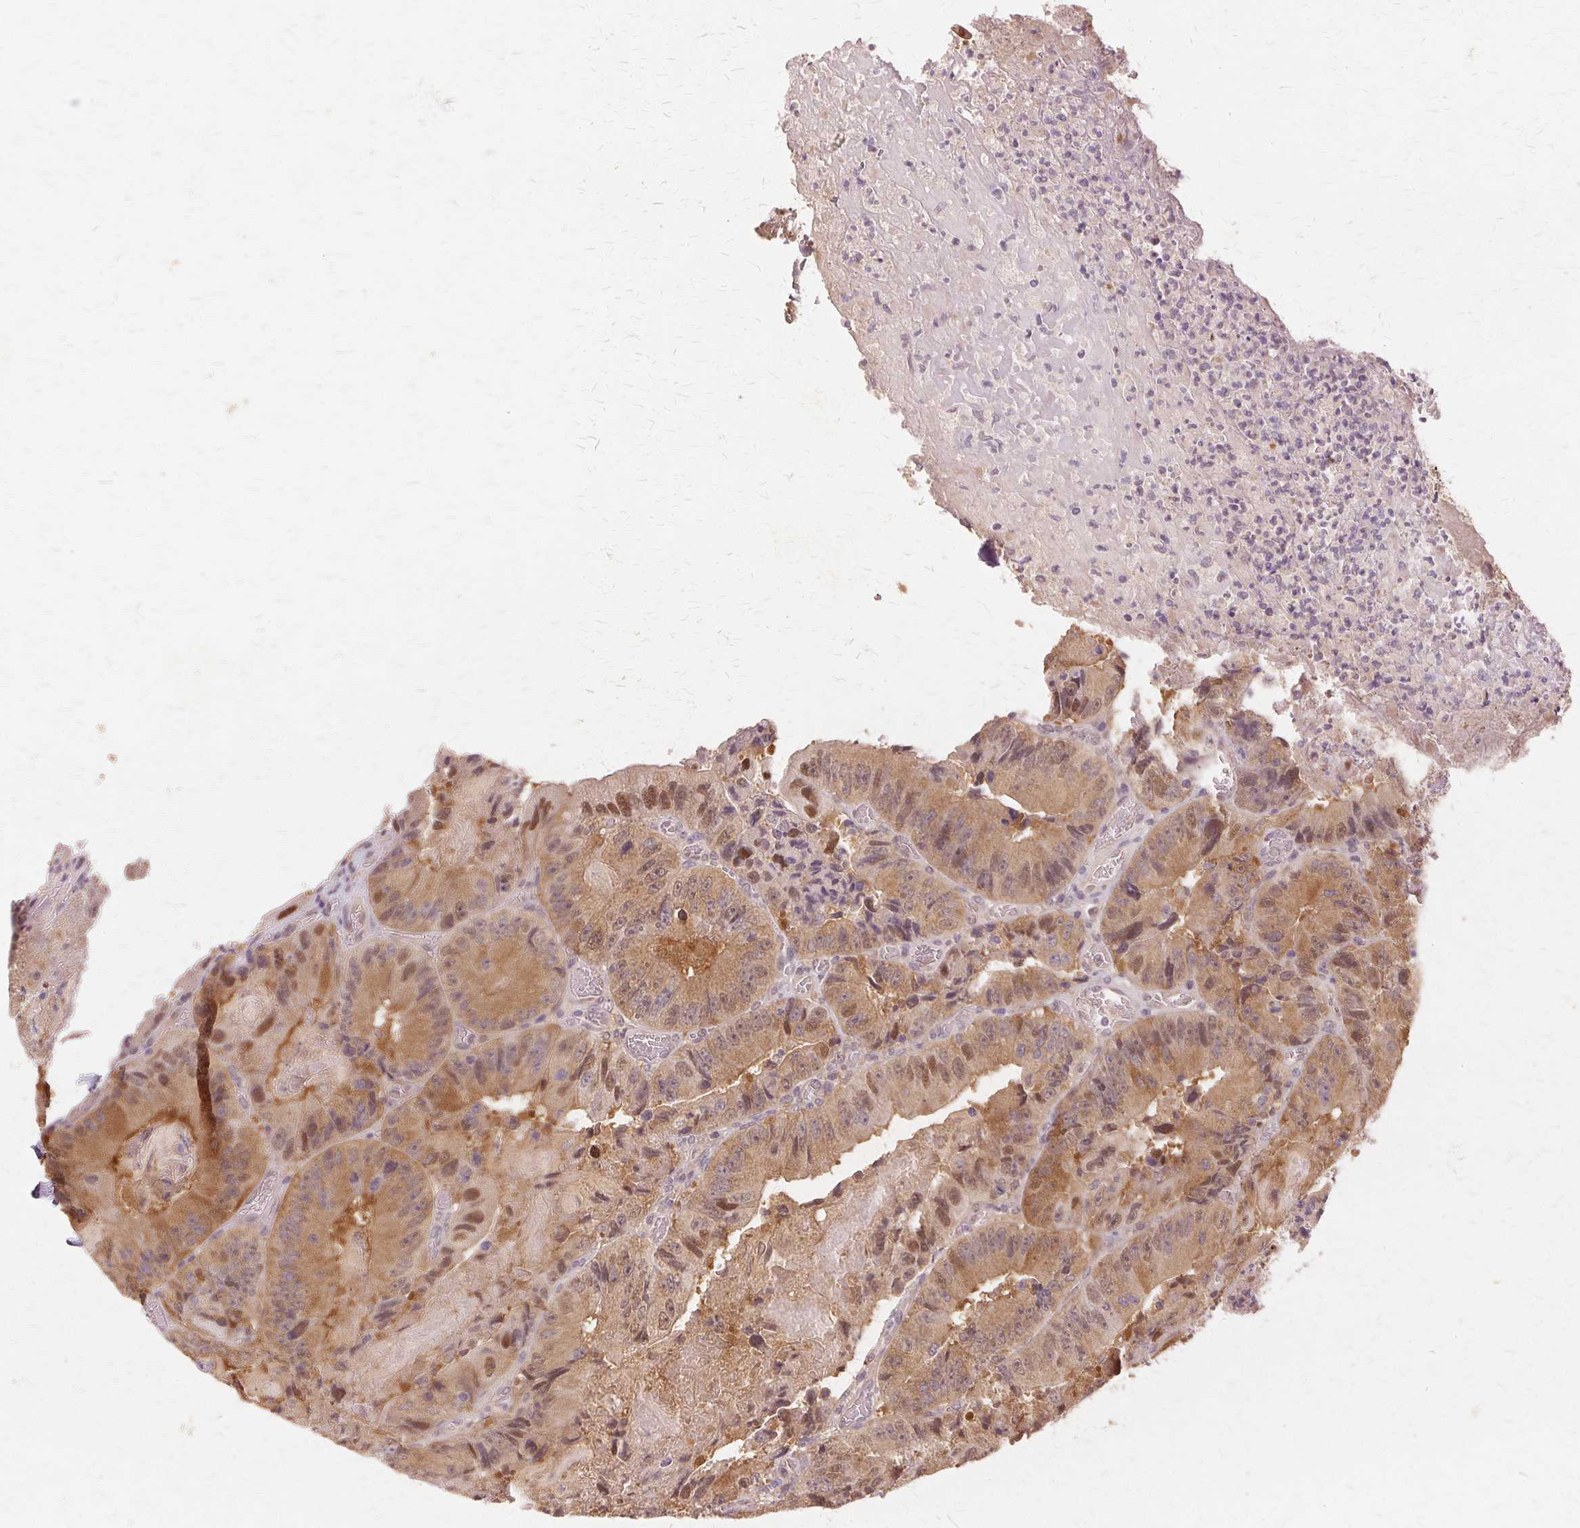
{"staining": {"intensity": "moderate", "quantity": ">75%", "location": "cytoplasmic/membranous,nuclear"}, "tissue": "colorectal cancer", "cell_type": "Tumor cells", "image_type": "cancer", "snomed": [{"axis": "morphology", "description": "Adenocarcinoma, NOS"}, {"axis": "topography", "description": "Colon"}], "caption": "Colorectal adenocarcinoma stained for a protein demonstrates moderate cytoplasmic/membranous and nuclear positivity in tumor cells. (DAB IHC, brown staining for protein, blue staining for nuclei).", "gene": "PRMT5", "patient": {"sex": "female", "age": 86}}